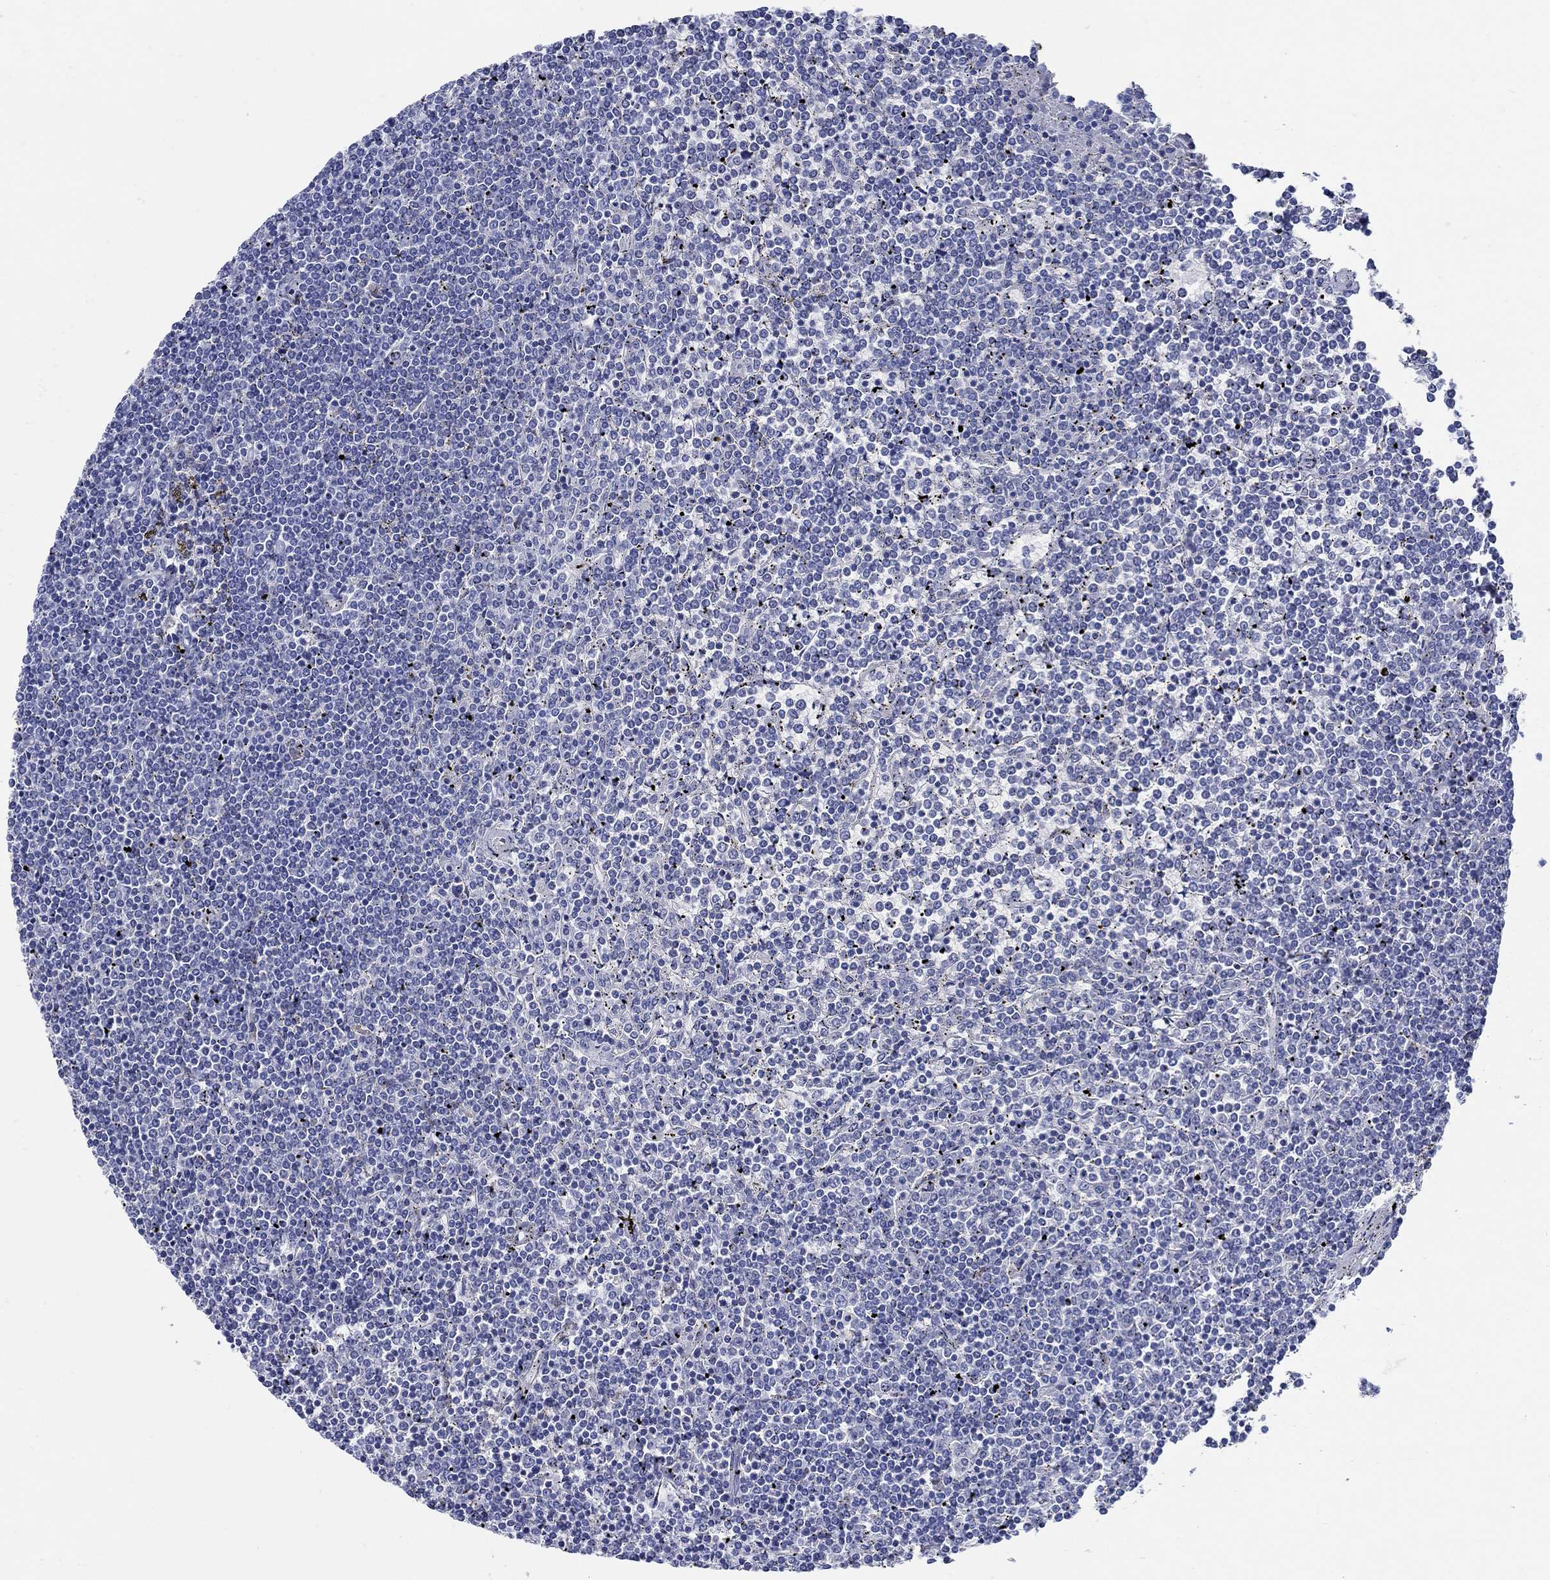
{"staining": {"intensity": "negative", "quantity": "none", "location": "none"}, "tissue": "lymphoma", "cell_type": "Tumor cells", "image_type": "cancer", "snomed": [{"axis": "morphology", "description": "Malignant lymphoma, non-Hodgkin's type, Low grade"}, {"axis": "topography", "description": "Spleen"}], "caption": "Malignant lymphoma, non-Hodgkin's type (low-grade) was stained to show a protein in brown. There is no significant positivity in tumor cells.", "gene": "RD3L", "patient": {"sex": "female", "age": 19}}